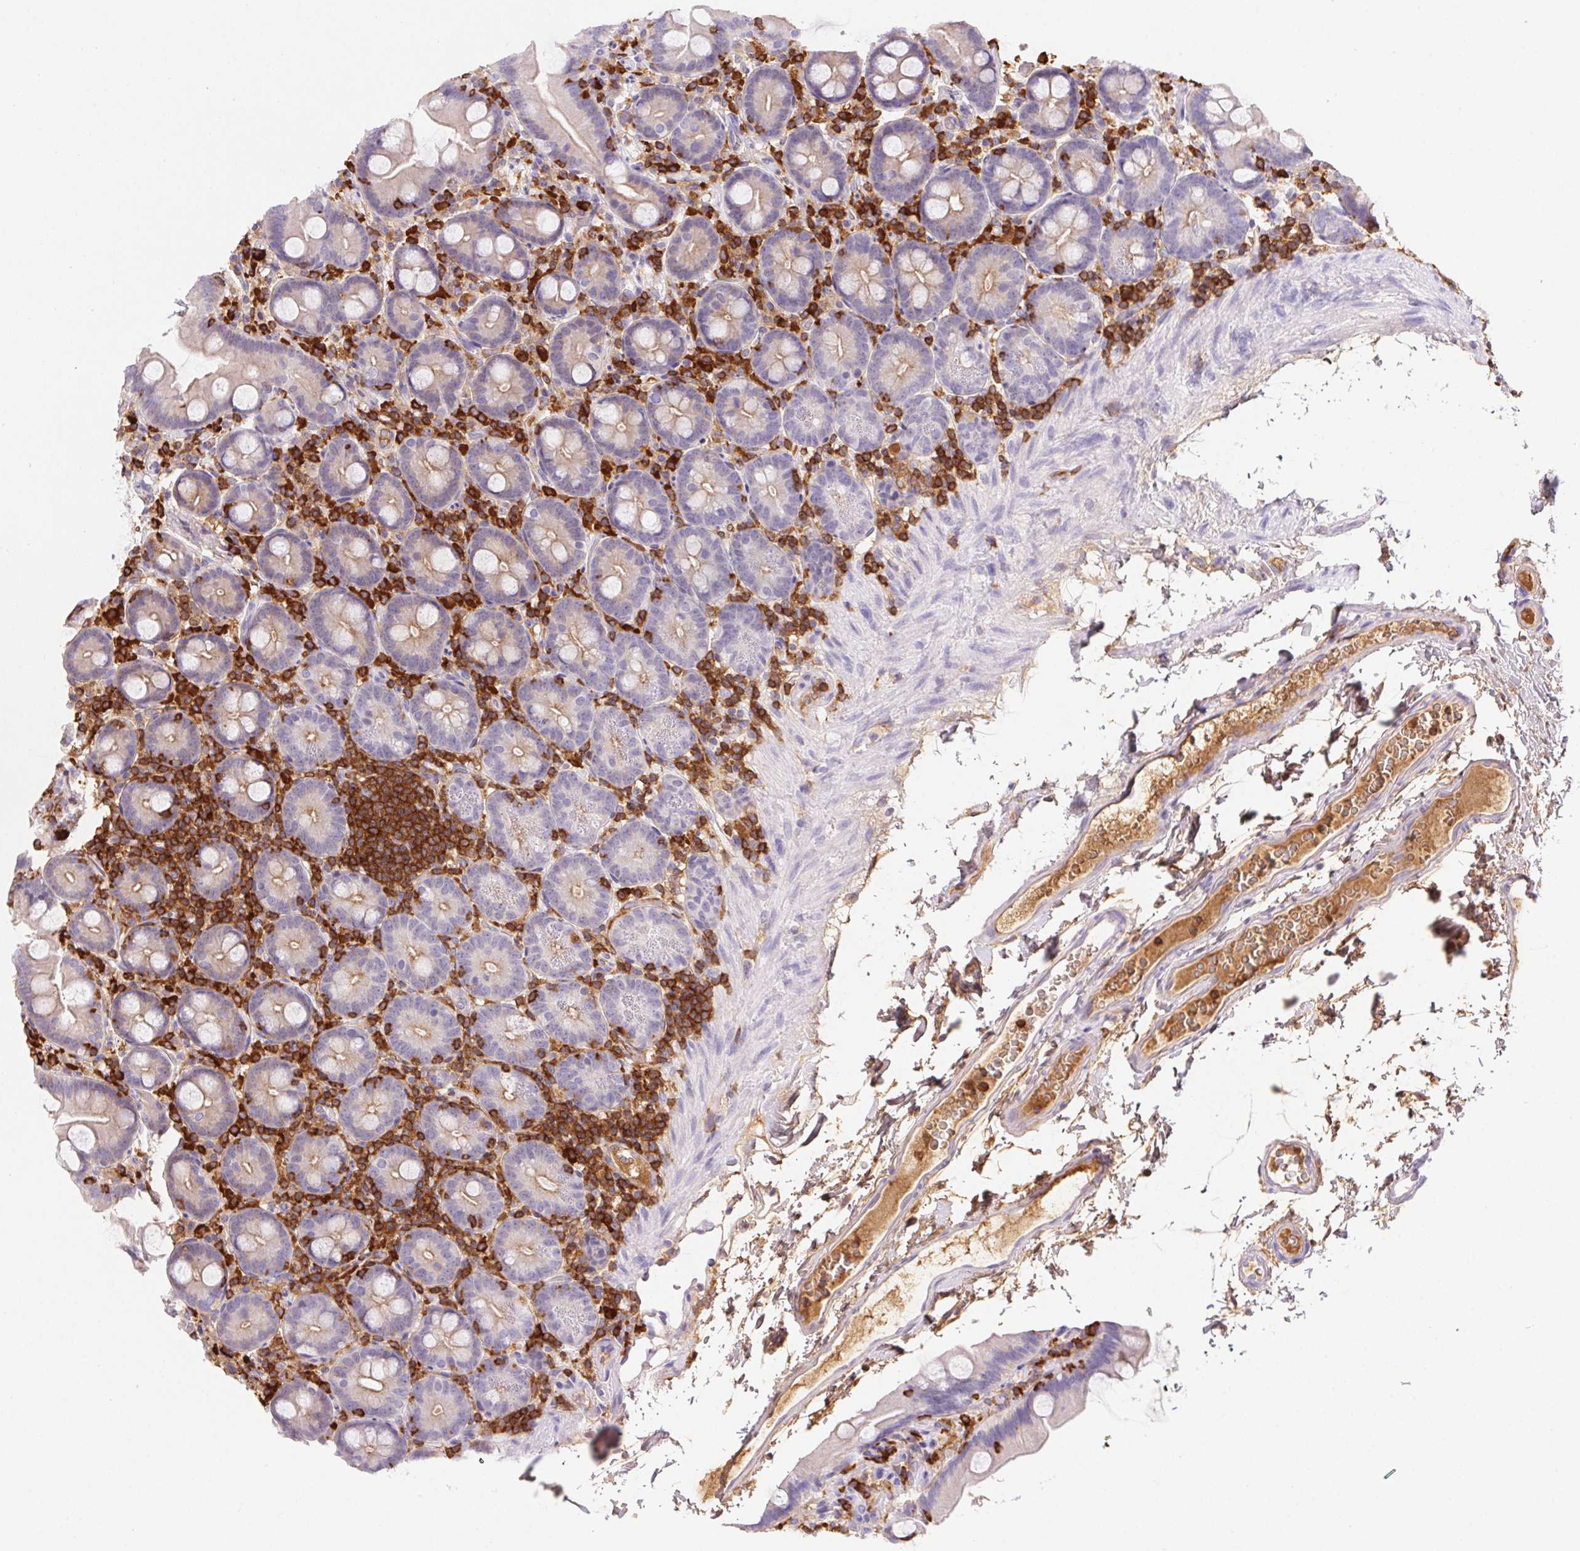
{"staining": {"intensity": "weak", "quantity": "25%-75%", "location": "cytoplasmic/membranous"}, "tissue": "small intestine", "cell_type": "Glandular cells", "image_type": "normal", "snomed": [{"axis": "morphology", "description": "Normal tissue, NOS"}, {"axis": "topography", "description": "Small intestine"}], "caption": "Immunohistochemistry photomicrograph of normal human small intestine stained for a protein (brown), which demonstrates low levels of weak cytoplasmic/membranous staining in about 25%-75% of glandular cells.", "gene": "APBB1IP", "patient": {"sex": "female", "age": 68}}